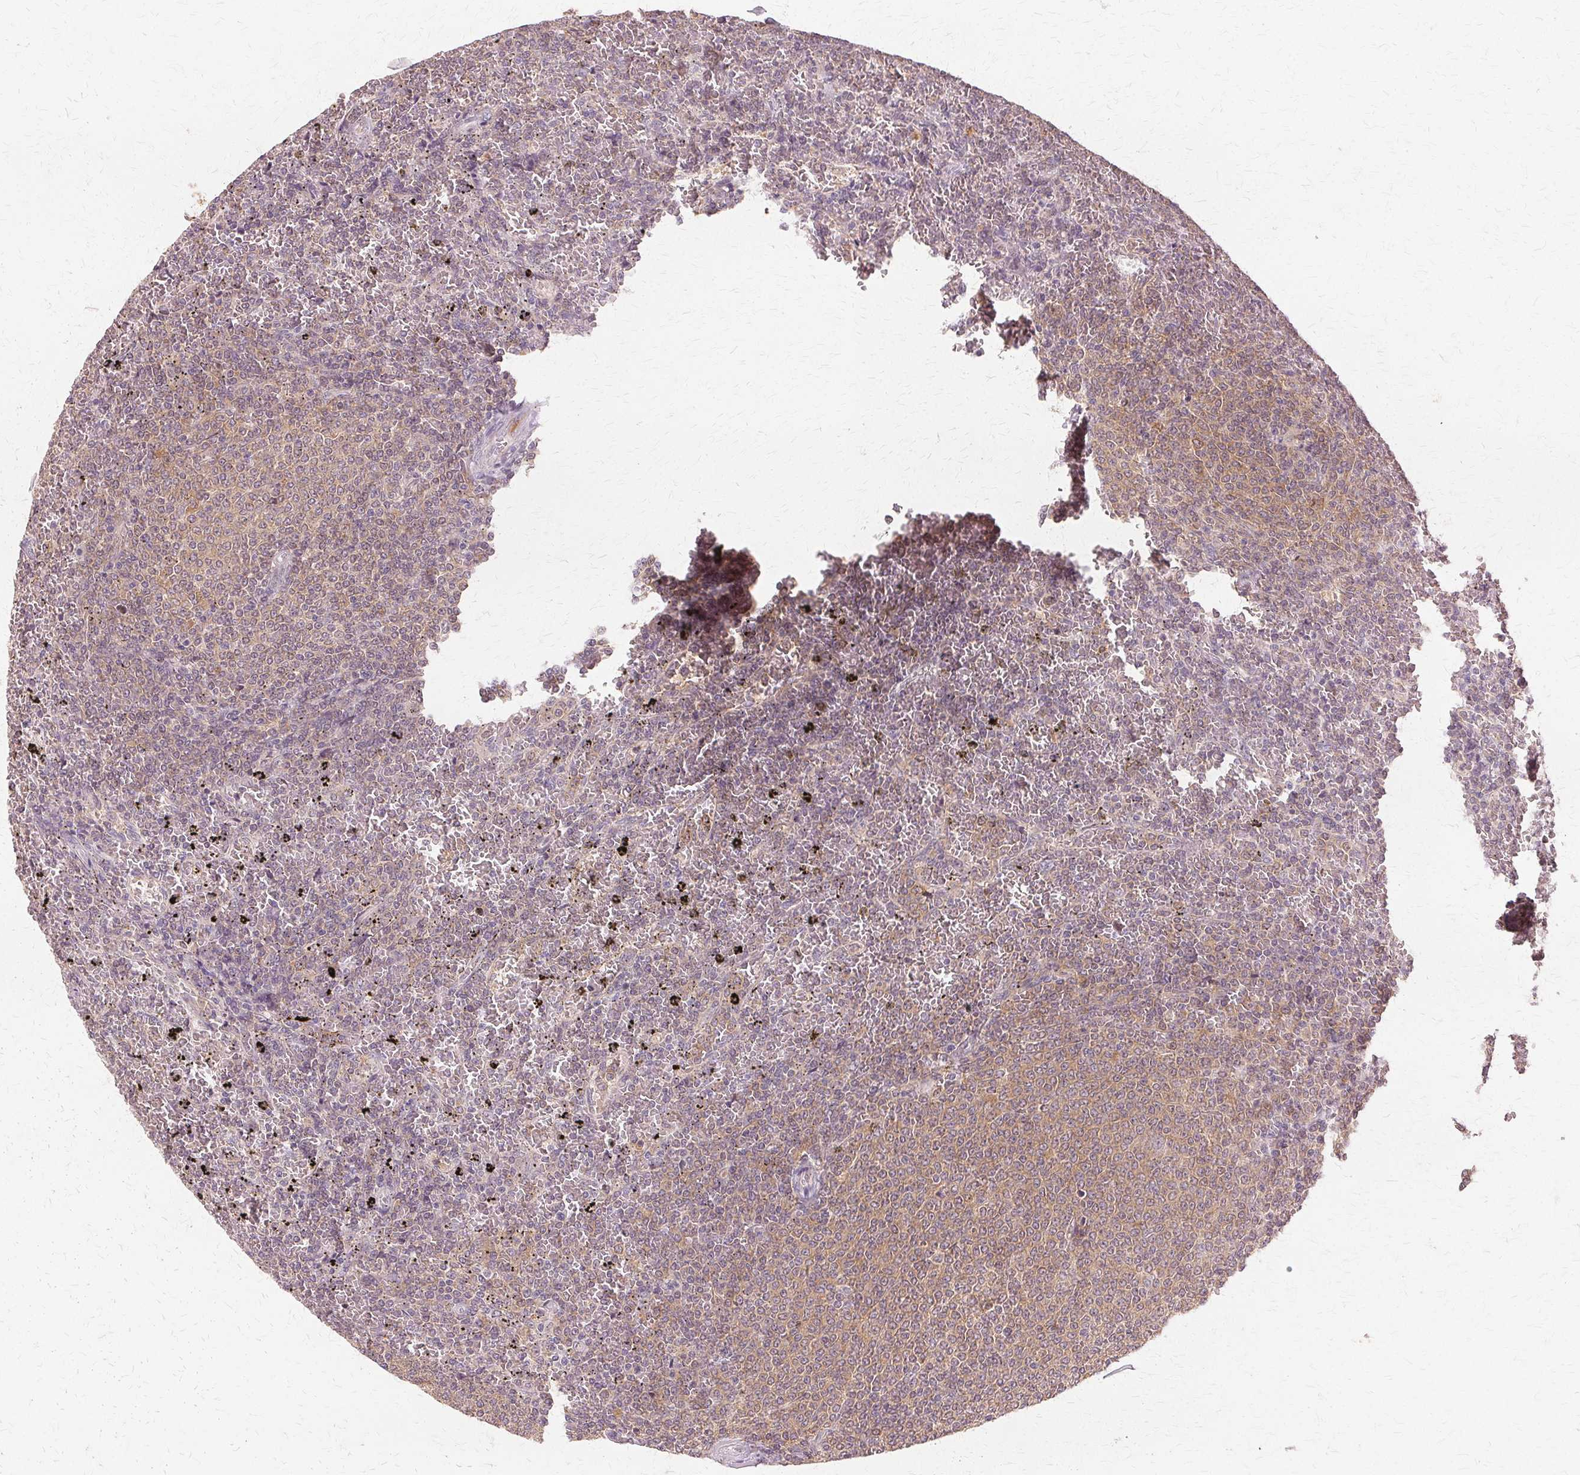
{"staining": {"intensity": "weak", "quantity": "25%-75%", "location": "cytoplasmic/membranous"}, "tissue": "lymphoma", "cell_type": "Tumor cells", "image_type": "cancer", "snomed": [{"axis": "morphology", "description": "Malignant lymphoma, non-Hodgkin's type, Low grade"}, {"axis": "topography", "description": "Spleen"}], "caption": "A micrograph of lymphoma stained for a protein reveals weak cytoplasmic/membranous brown staining in tumor cells.", "gene": "PRMT5", "patient": {"sex": "female", "age": 77}}